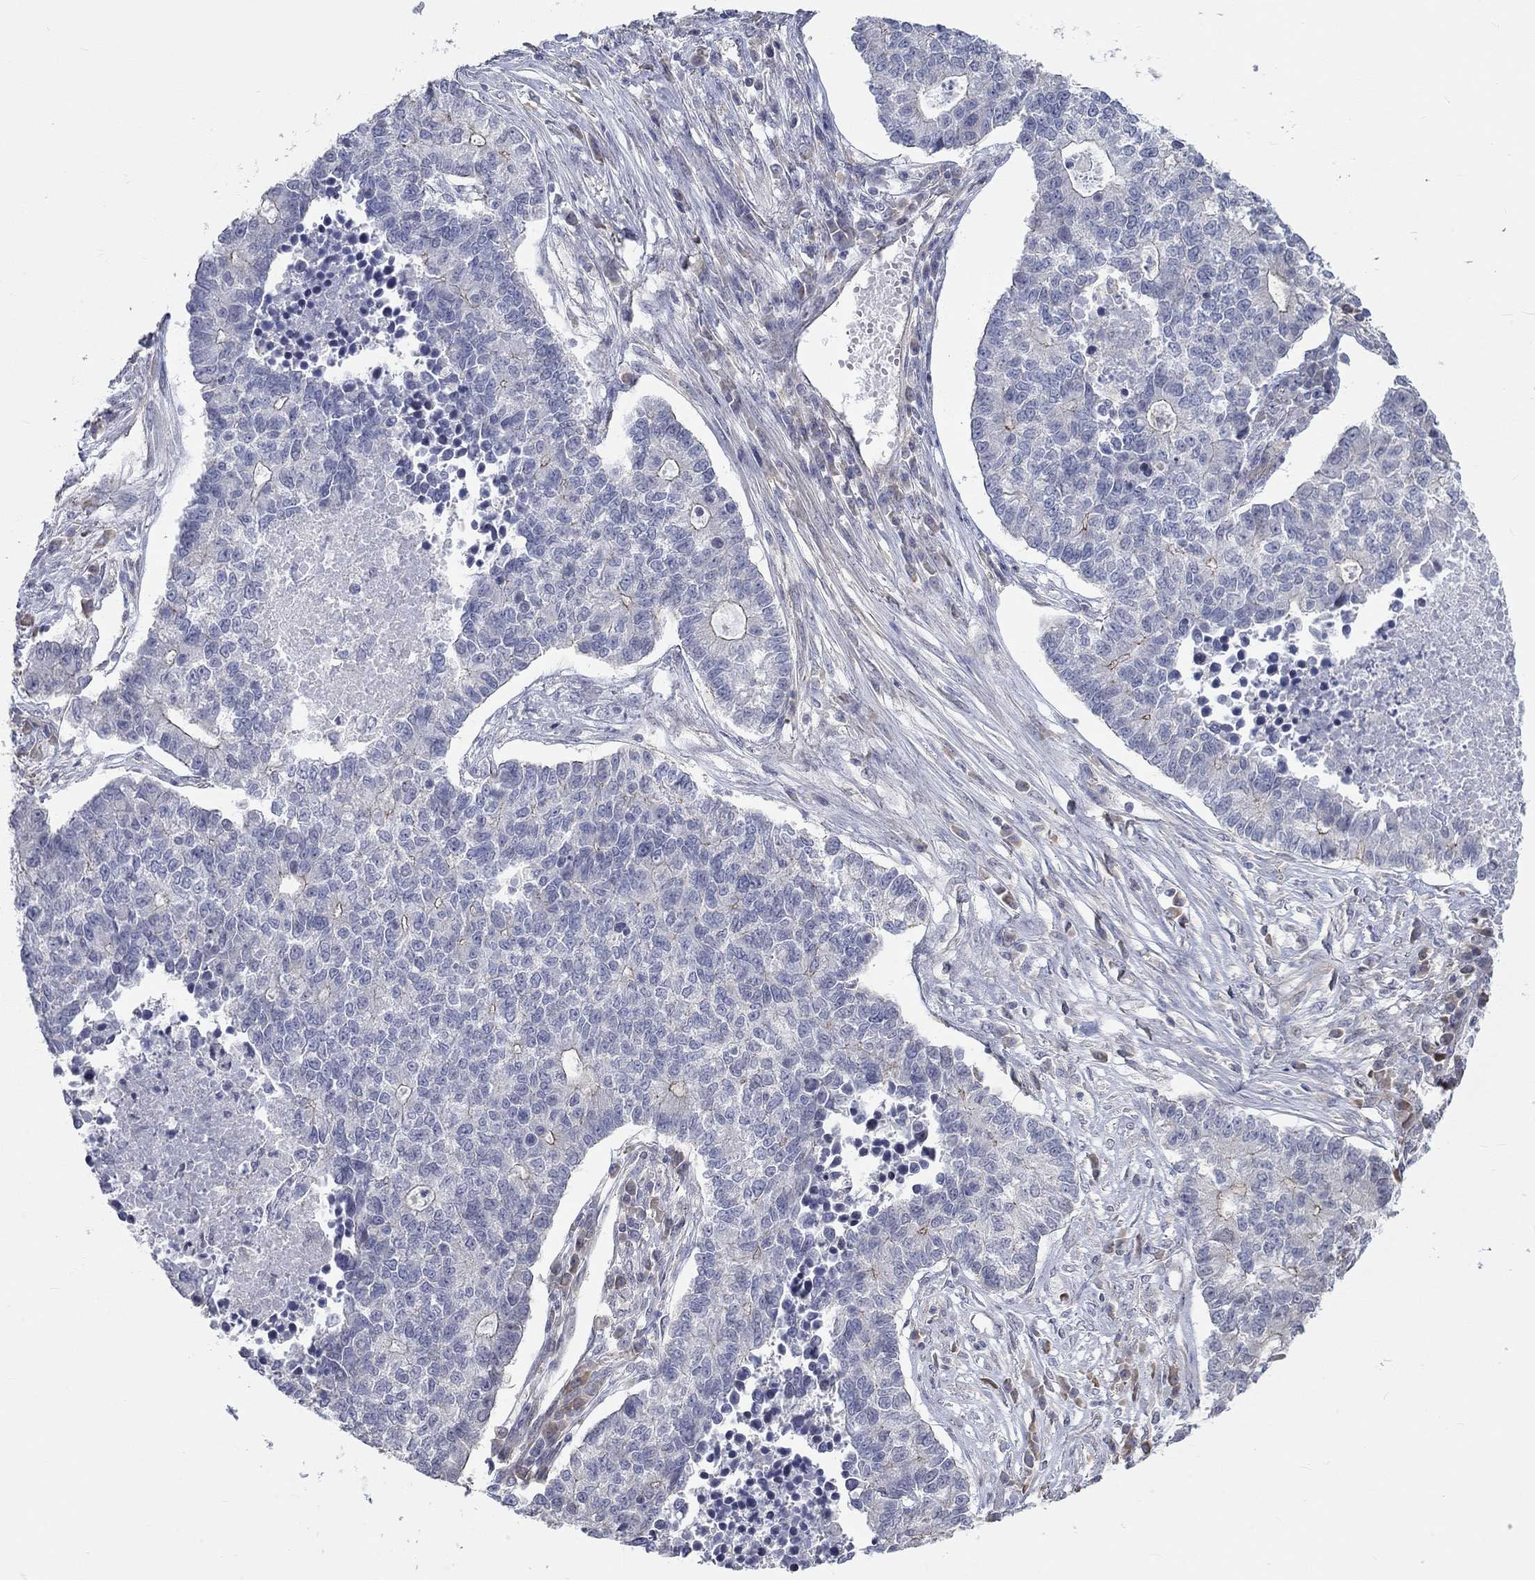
{"staining": {"intensity": "strong", "quantity": "<25%", "location": "cytoplasmic/membranous"}, "tissue": "lung cancer", "cell_type": "Tumor cells", "image_type": "cancer", "snomed": [{"axis": "morphology", "description": "Adenocarcinoma, NOS"}, {"axis": "topography", "description": "Lung"}], "caption": "A brown stain highlights strong cytoplasmic/membranous expression of a protein in human lung adenocarcinoma tumor cells.", "gene": "PCDHGA10", "patient": {"sex": "male", "age": 57}}